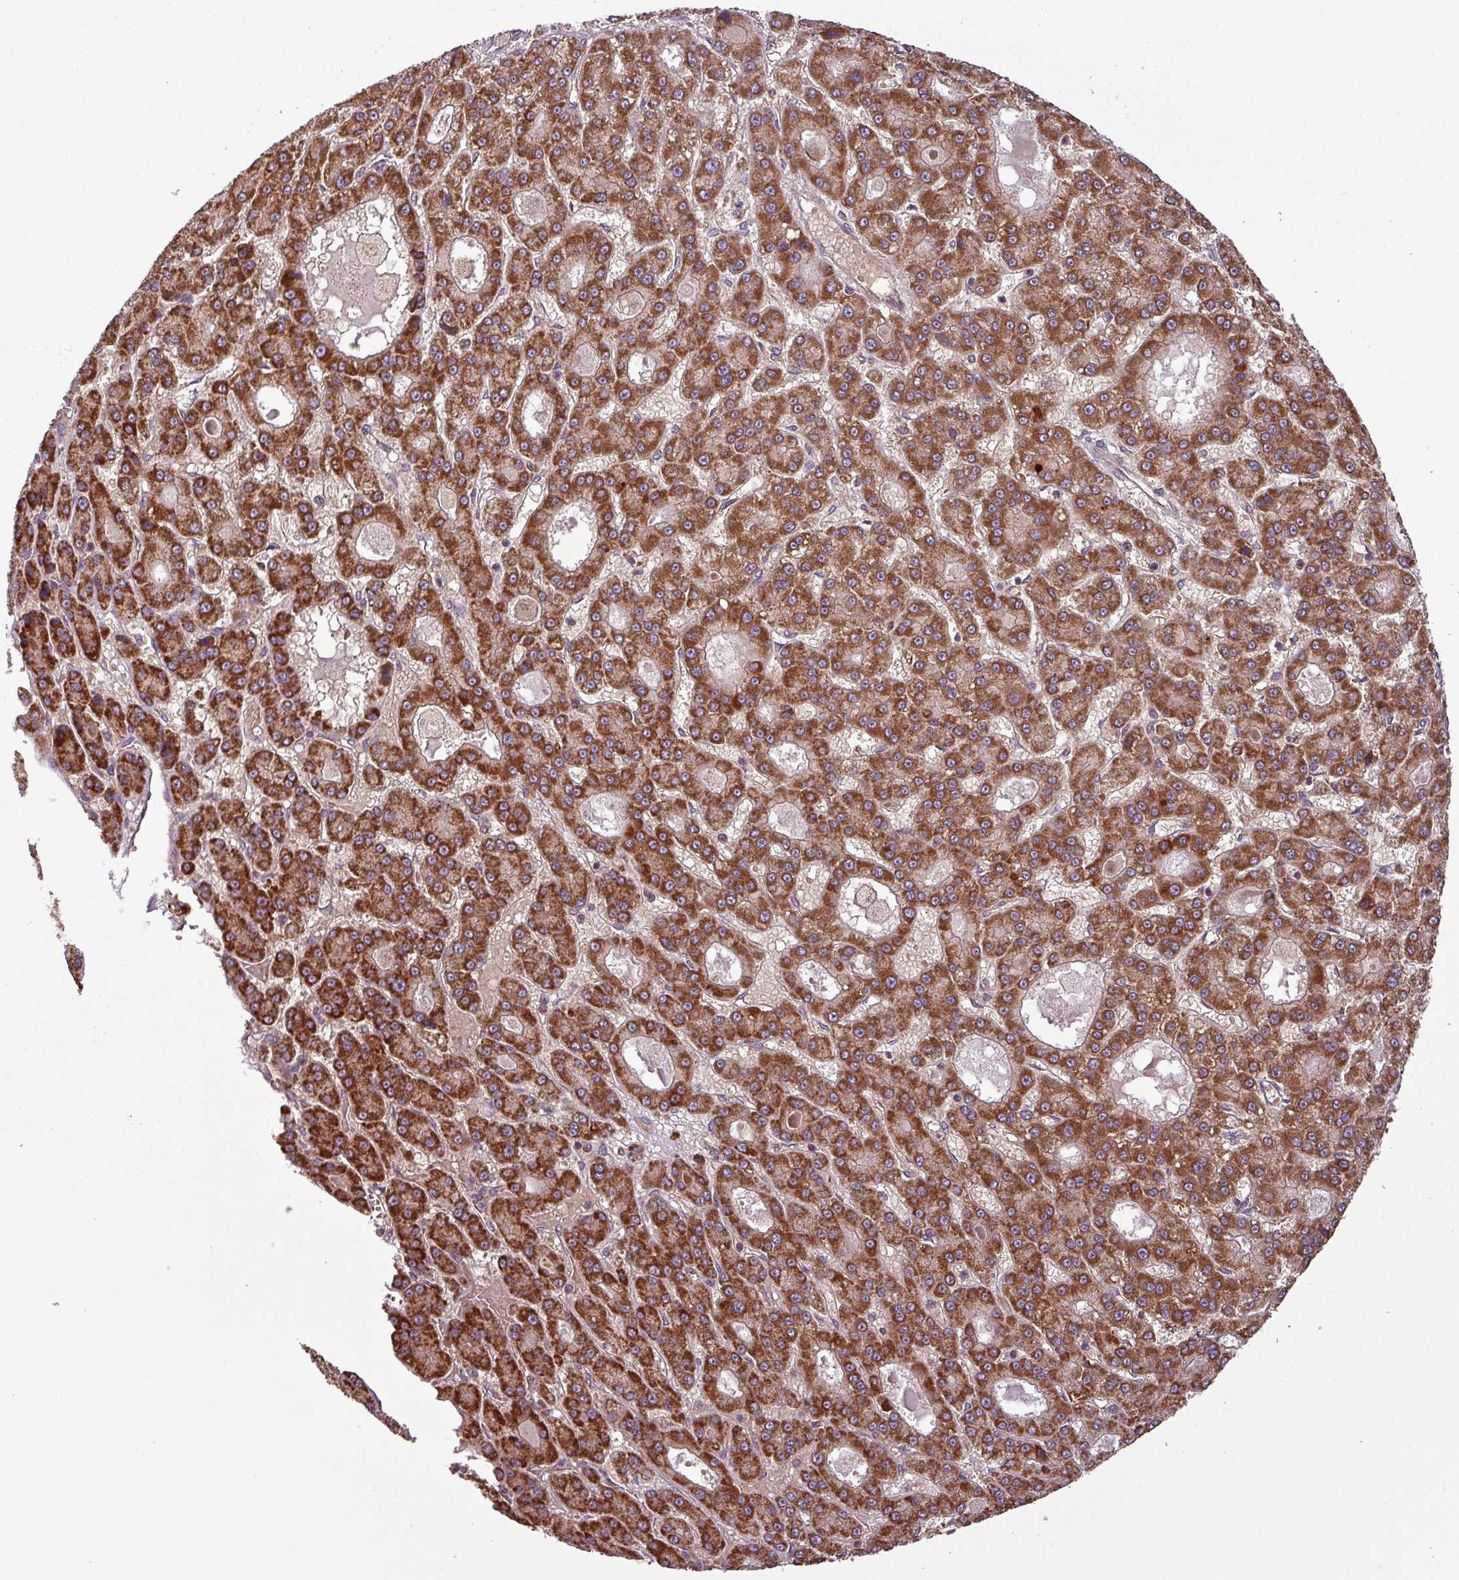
{"staining": {"intensity": "strong", "quantity": ">75%", "location": "cytoplasmic/membranous"}, "tissue": "liver cancer", "cell_type": "Tumor cells", "image_type": "cancer", "snomed": [{"axis": "morphology", "description": "Carcinoma, Hepatocellular, NOS"}, {"axis": "topography", "description": "Liver"}], "caption": "Hepatocellular carcinoma (liver) tissue reveals strong cytoplasmic/membranous staining in about >75% of tumor cells, visualized by immunohistochemistry.", "gene": "MCTP2", "patient": {"sex": "male", "age": 70}}